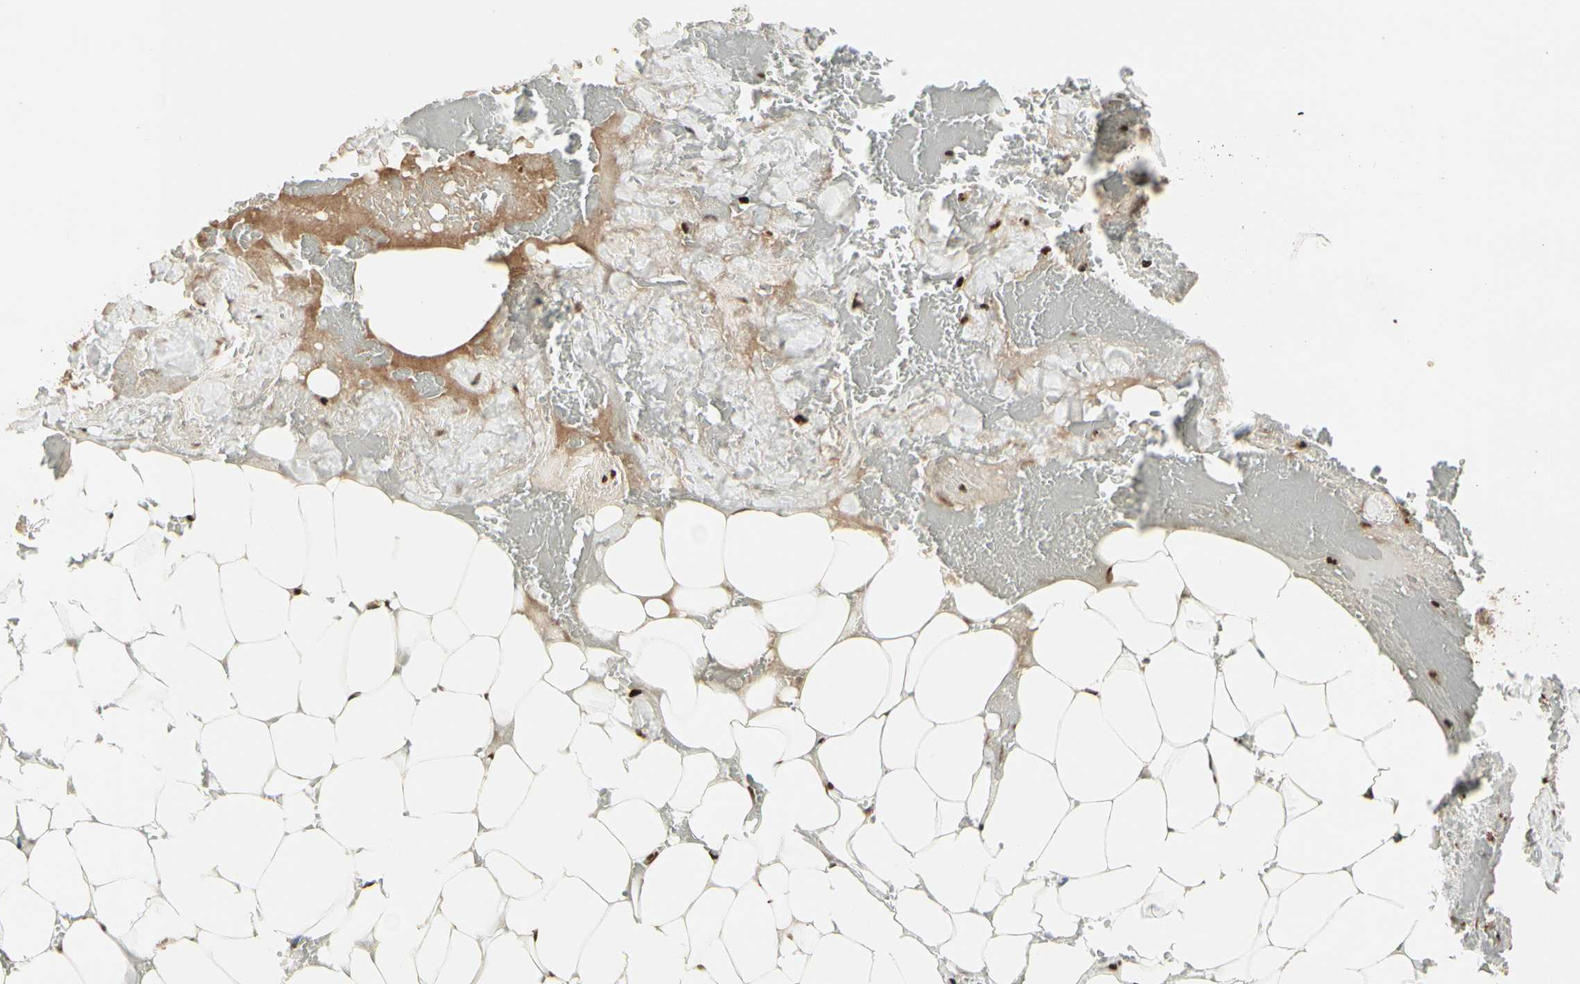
{"staining": {"intensity": "strong", "quantity": ">75%", "location": "nuclear"}, "tissue": "adipose tissue", "cell_type": "Adipocytes", "image_type": "normal", "snomed": [{"axis": "morphology", "description": "Normal tissue, NOS"}, {"axis": "topography", "description": "Peripheral nerve tissue"}], "caption": "Immunohistochemistry (DAB) staining of unremarkable adipose tissue exhibits strong nuclear protein staining in approximately >75% of adipocytes.", "gene": "TSHZ3", "patient": {"sex": "male", "age": 70}}